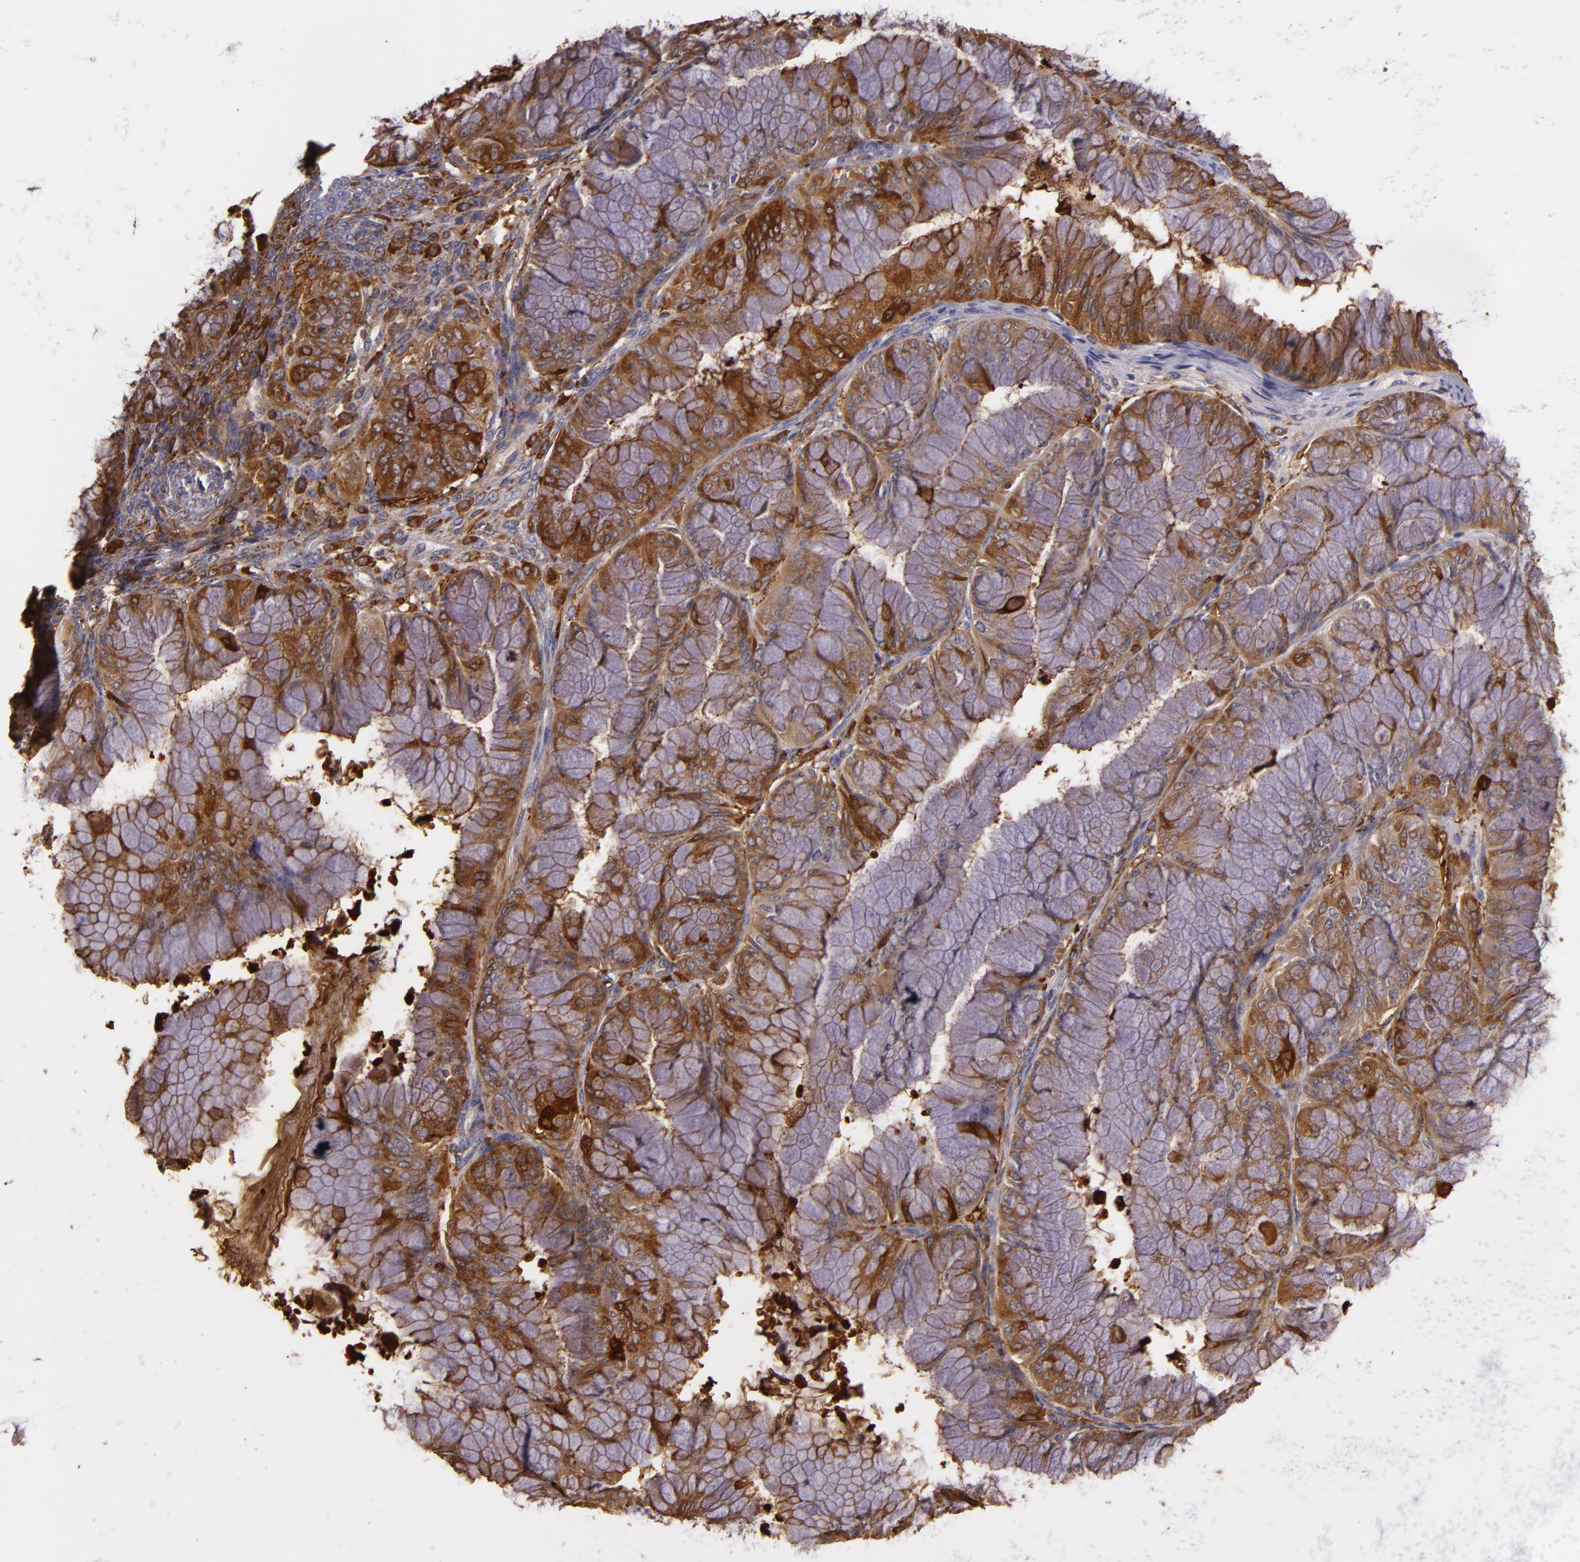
{"staining": {"intensity": "strong", "quantity": ">75%", "location": "cytoplasmic/membranous"}, "tissue": "ovarian cancer", "cell_type": "Tumor cells", "image_type": "cancer", "snomed": [{"axis": "morphology", "description": "Cystadenocarcinoma, mucinous, NOS"}, {"axis": "topography", "description": "Ovary"}], "caption": "Mucinous cystadenocarcinoma (ovarian) was stained to show a protein in brown. There is high levels of strong cytoplasmic/membranous staining in approximately >75% of tumor cells.", "gene": "SLC9A3R1", "patient": {"sex": "female", "age": 63}}